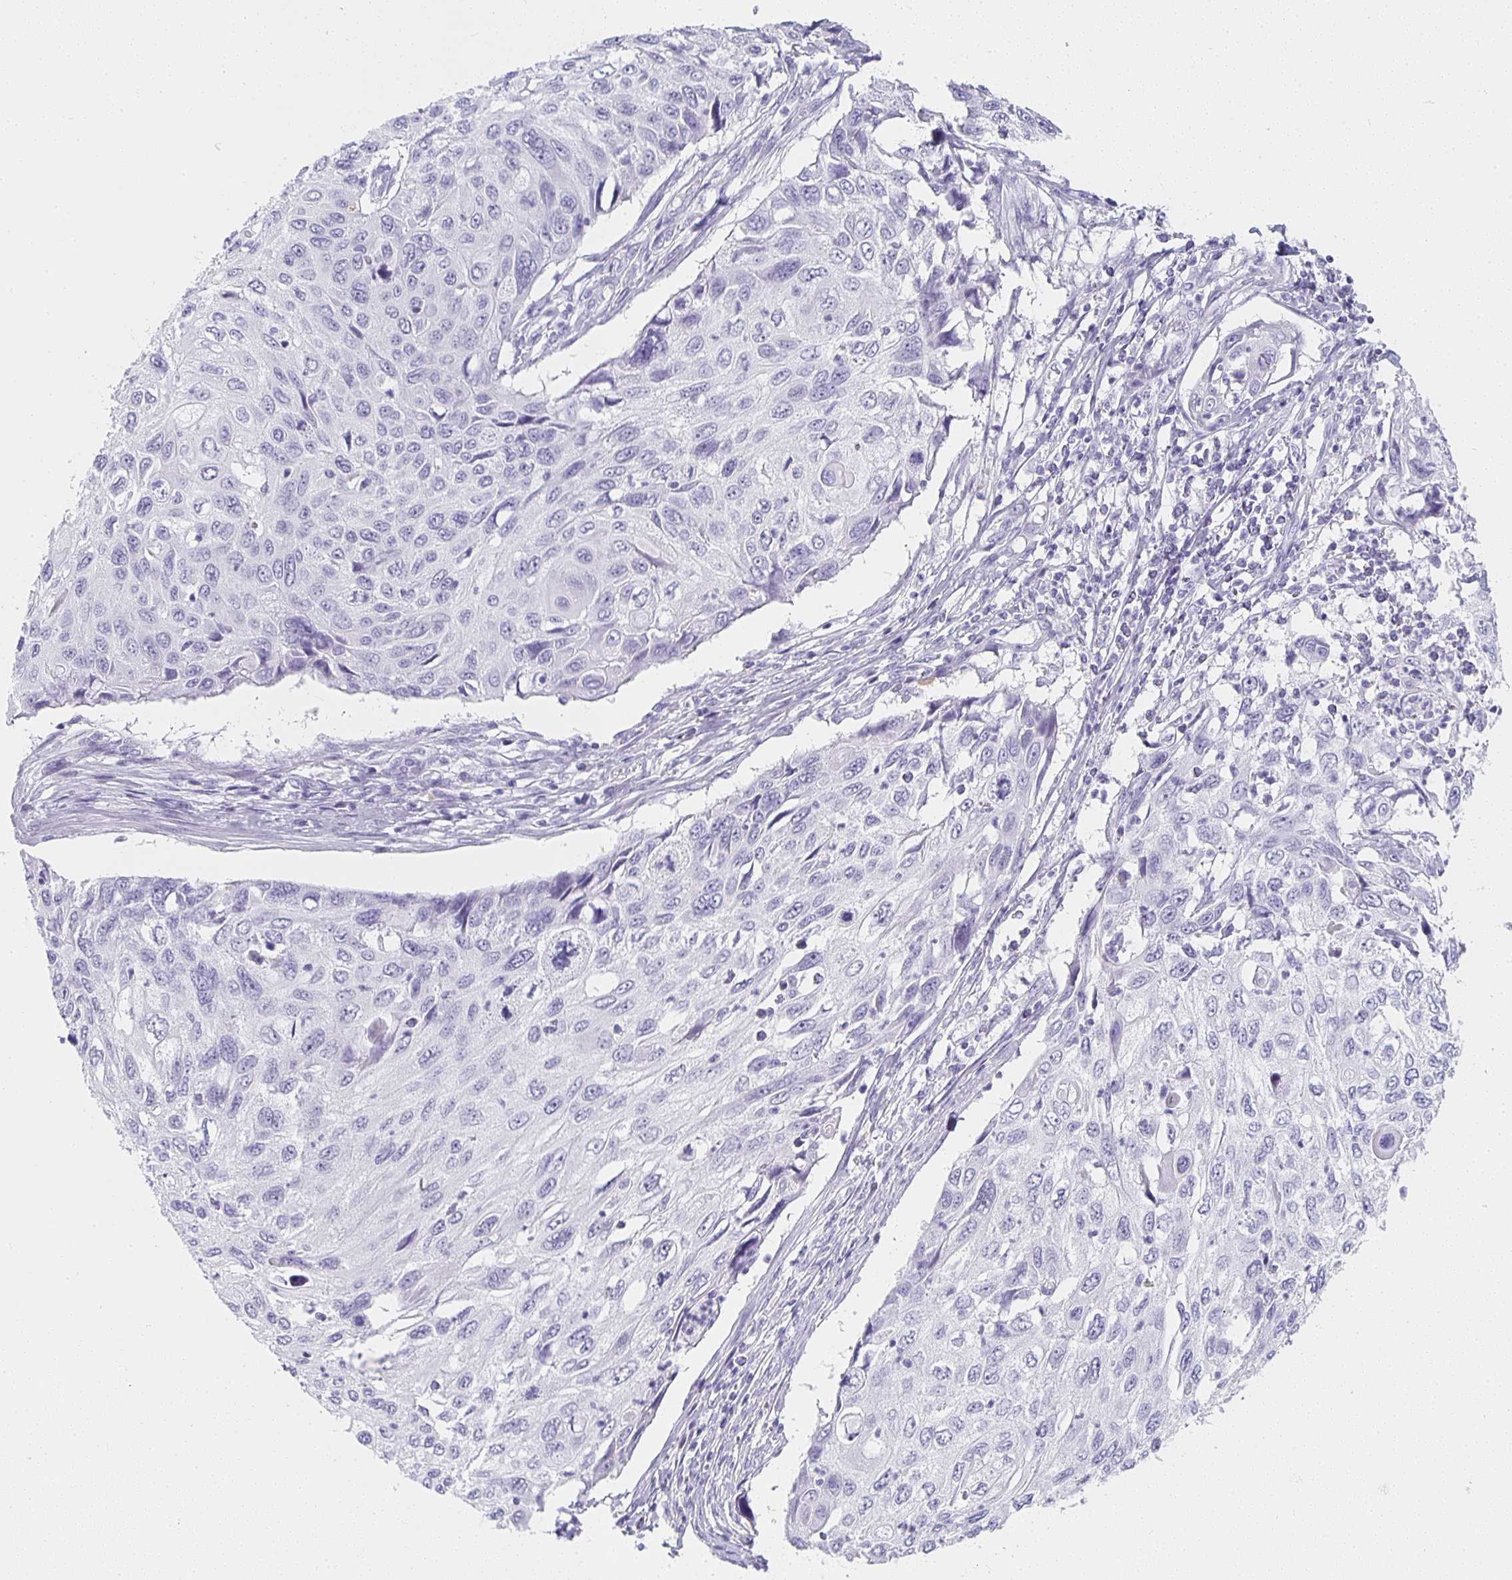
{"staining": {"intensity": "negative", "quantity": "none", "location": "none"}, "tissue": "cervical cancer", "cell_type": "Tumor cells", "image_type": "cancer", "snomed": [{"axis": "morphology", "description": "Squamous cell carcinoma, NOS"}, {"axis": "topography", "description": "Cervix"}], "caption": "Immunohistochemistry of squamous cell carcinoma (cervical) exhibits no expression in tumor cells.", "gene": "TPSD1", "patient": {"sex": "female", "age": 70}}